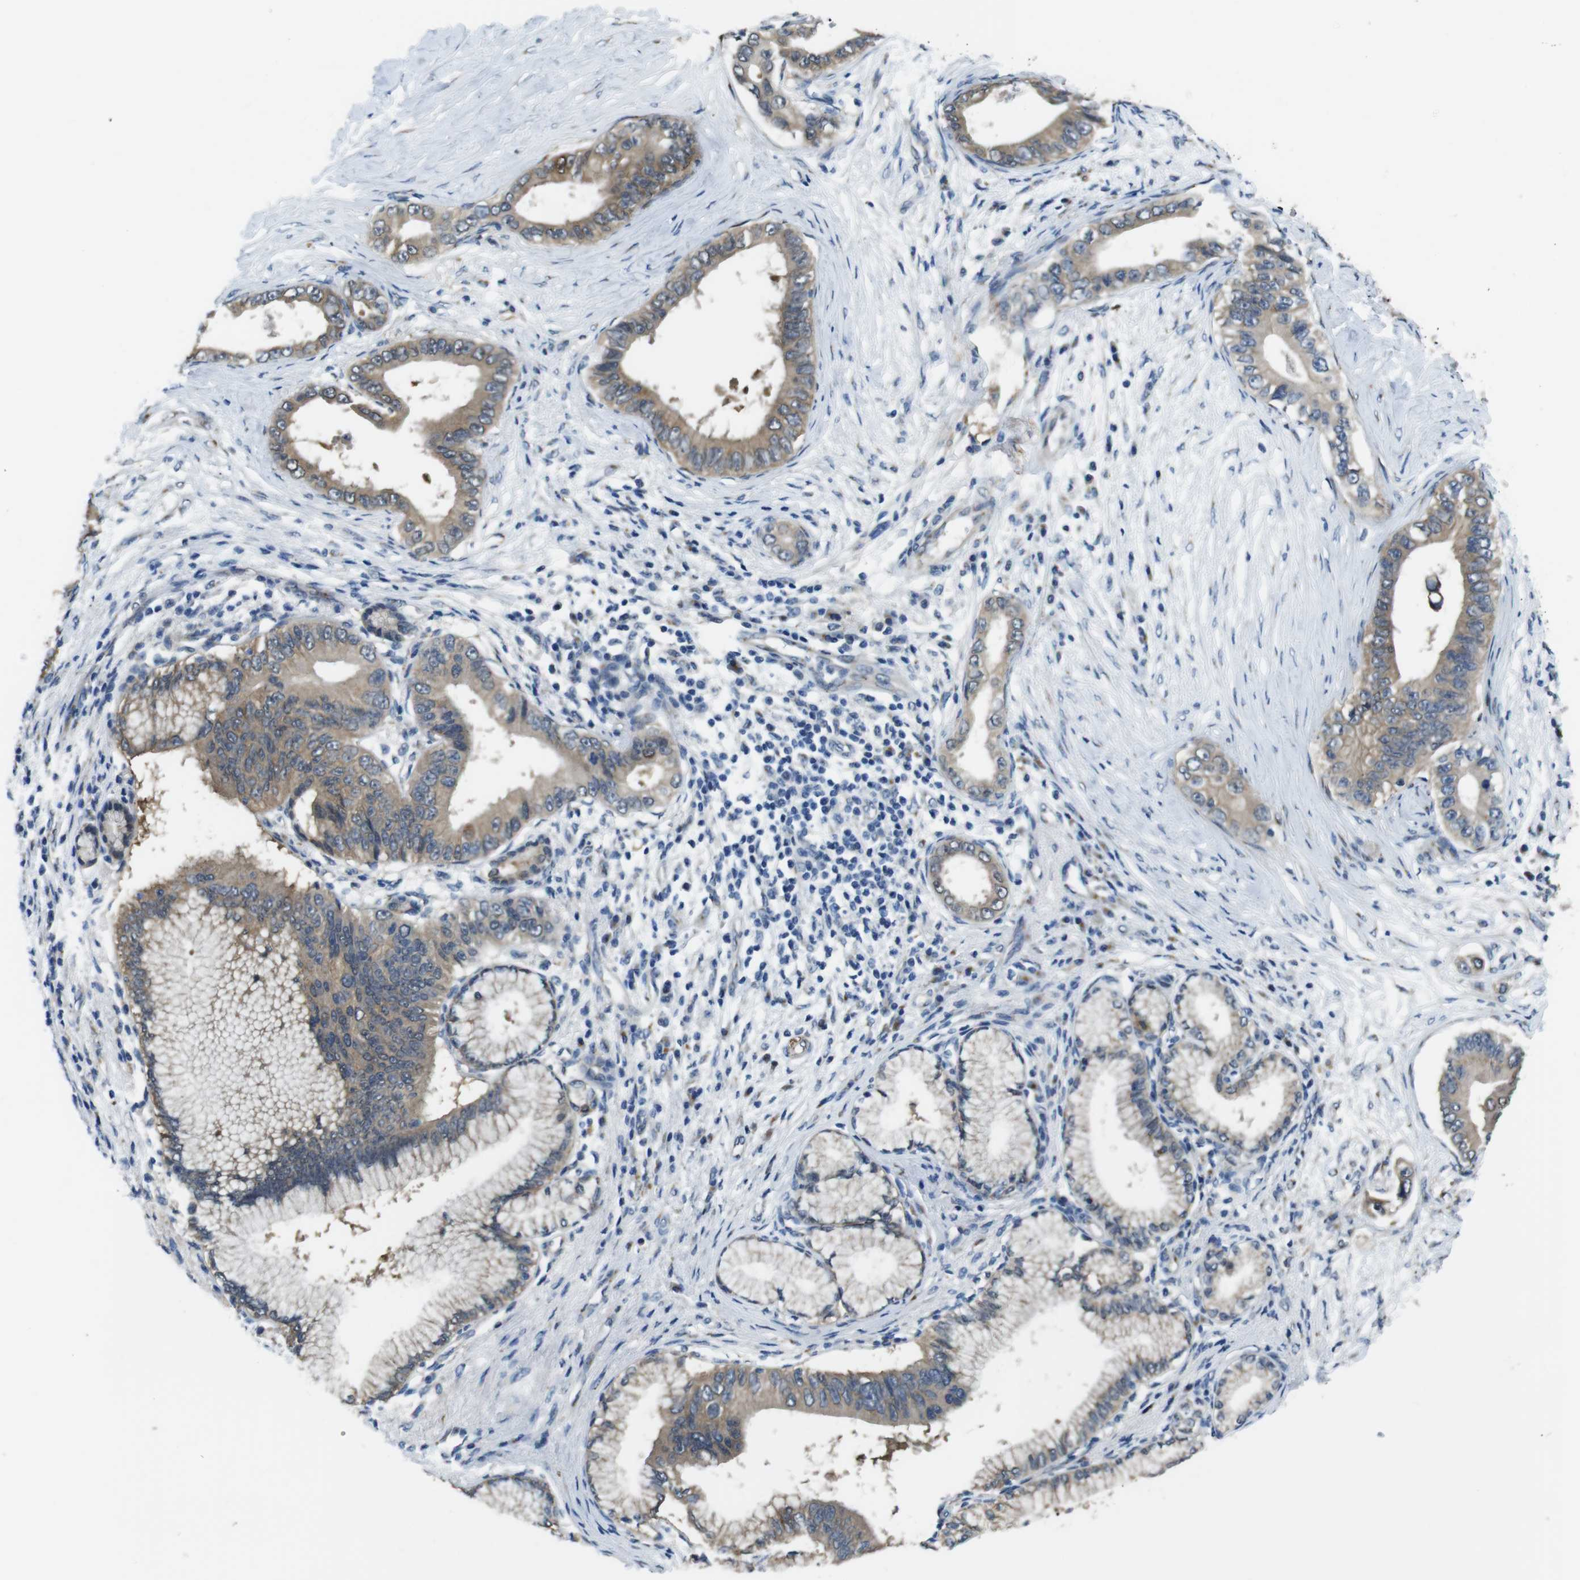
{"staining": {"intensity": "moderate", "quantity": ">75%", "location": "cytoplasmic/membranous"}, "tissue": "pancreatic cancer", "cell_type": "Tumor cells", "image_type": "cancer", "snomed": [{"axis": "morphology", "description": "Adenocarcinoma, NOS"}, {"axis": "topography", "description": "Pancreas"}], "caption": "DAB (3,3'-diaminobenzidine) immunohistochemical staining of pancreatic cancer (adenocarcinoma) displays moderate cytoplasmic/membranous protein staining in about >75% of tumor cells. Immunohistochemistry (ihc) stains the protein in brown and the nuclei are stained blue.", "gene": "RAB6A", "patient": {"sex": "male", "age": 77}}